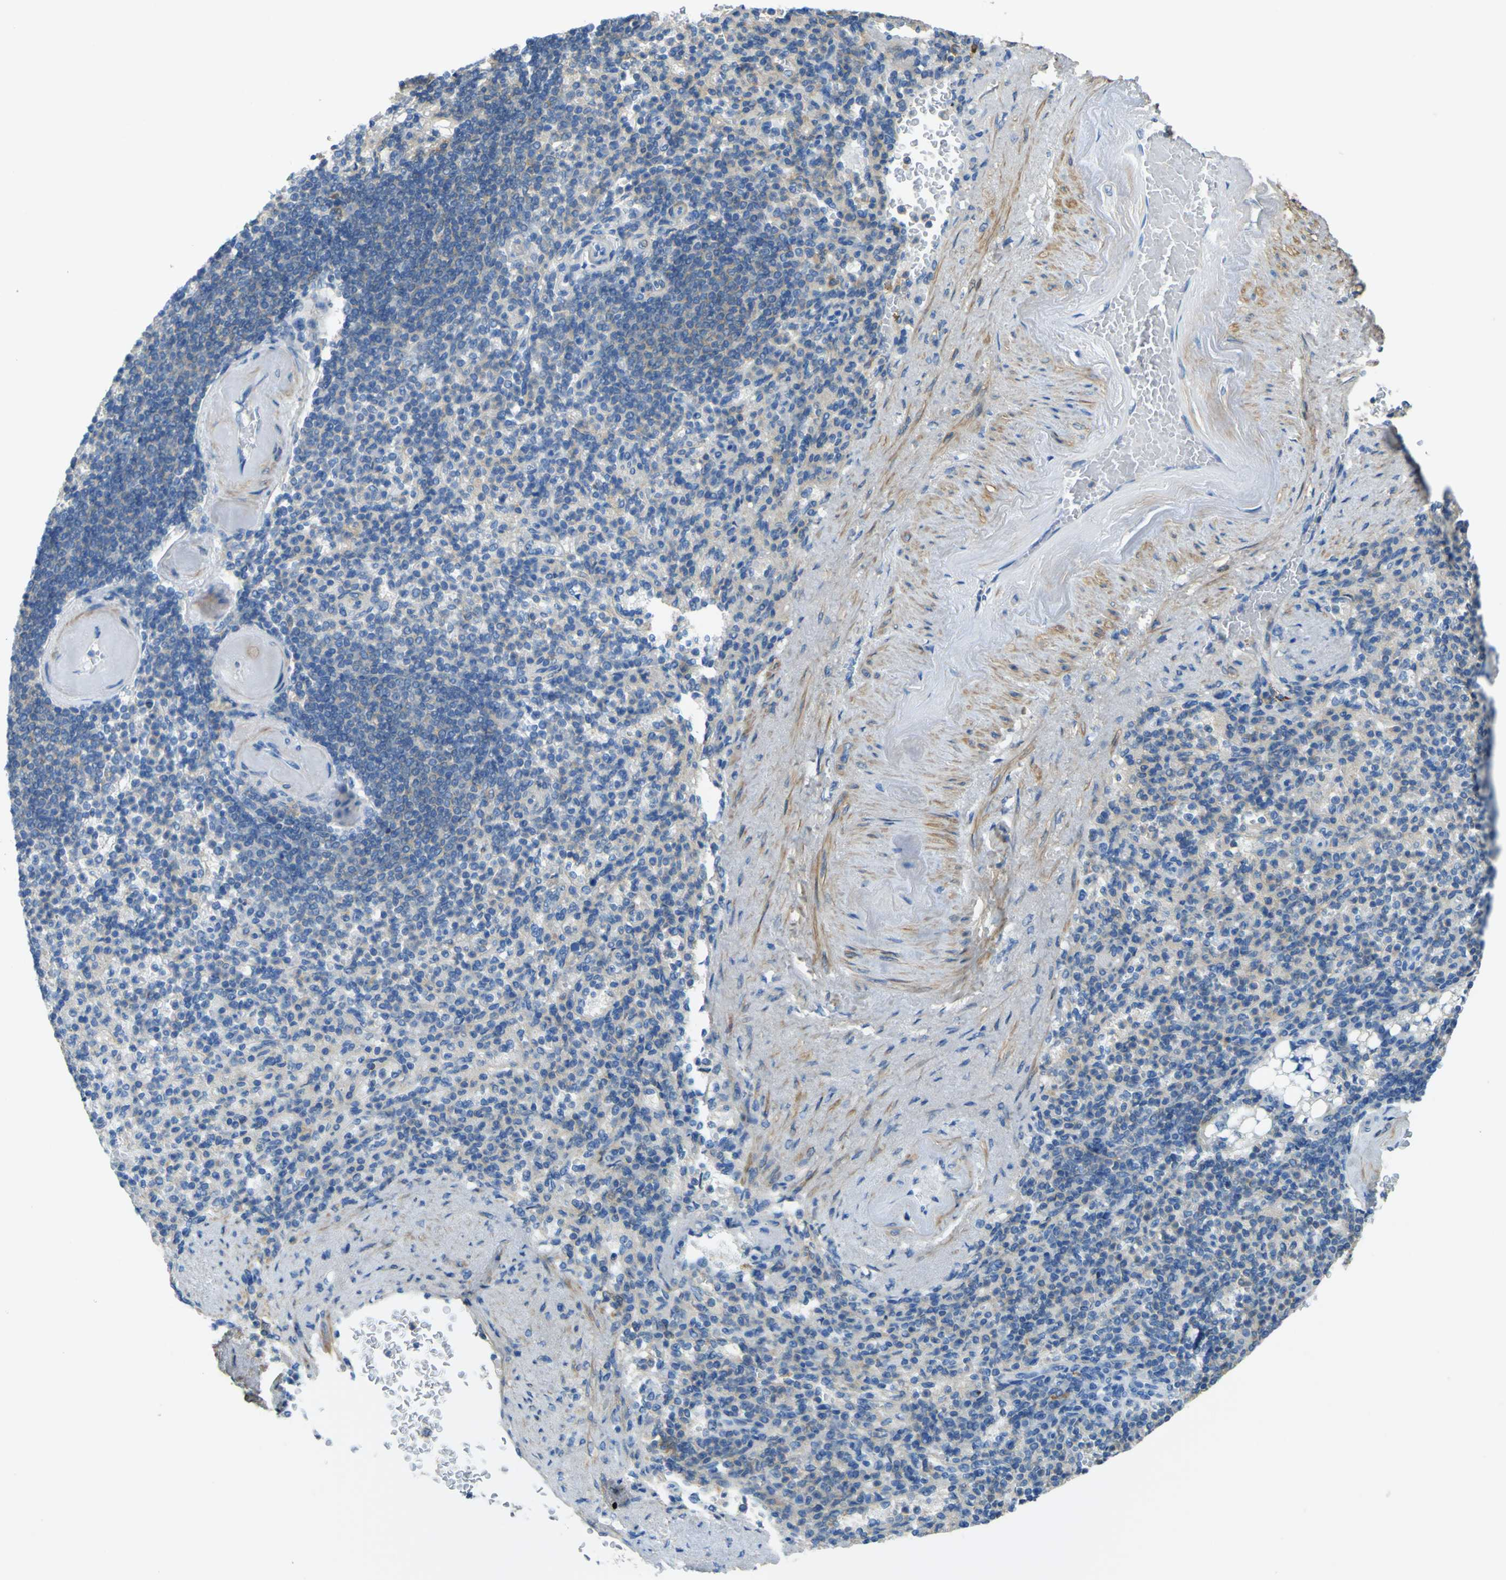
{"staining": {"intensity": "negative", "quantity": "none", "location": "none"}, "tissue": "spleen", "cell_type": "Cells in red pulp", "image_type": "normal", "snomed": [{"axis": "morphology", "description": "Normal tissue, NOS"}, {"axis": "topography", "description": "Spleen"}], "caption": "The photomicrograph exhibits no significant positivity in cells in red pulp of spleen. (DAB (3,3'-diaminobenzidine) IHC visualized using brightfield microscopy, high magnification).", "gene": "OGN", "patient": {"sex": "female", "age": 74}}